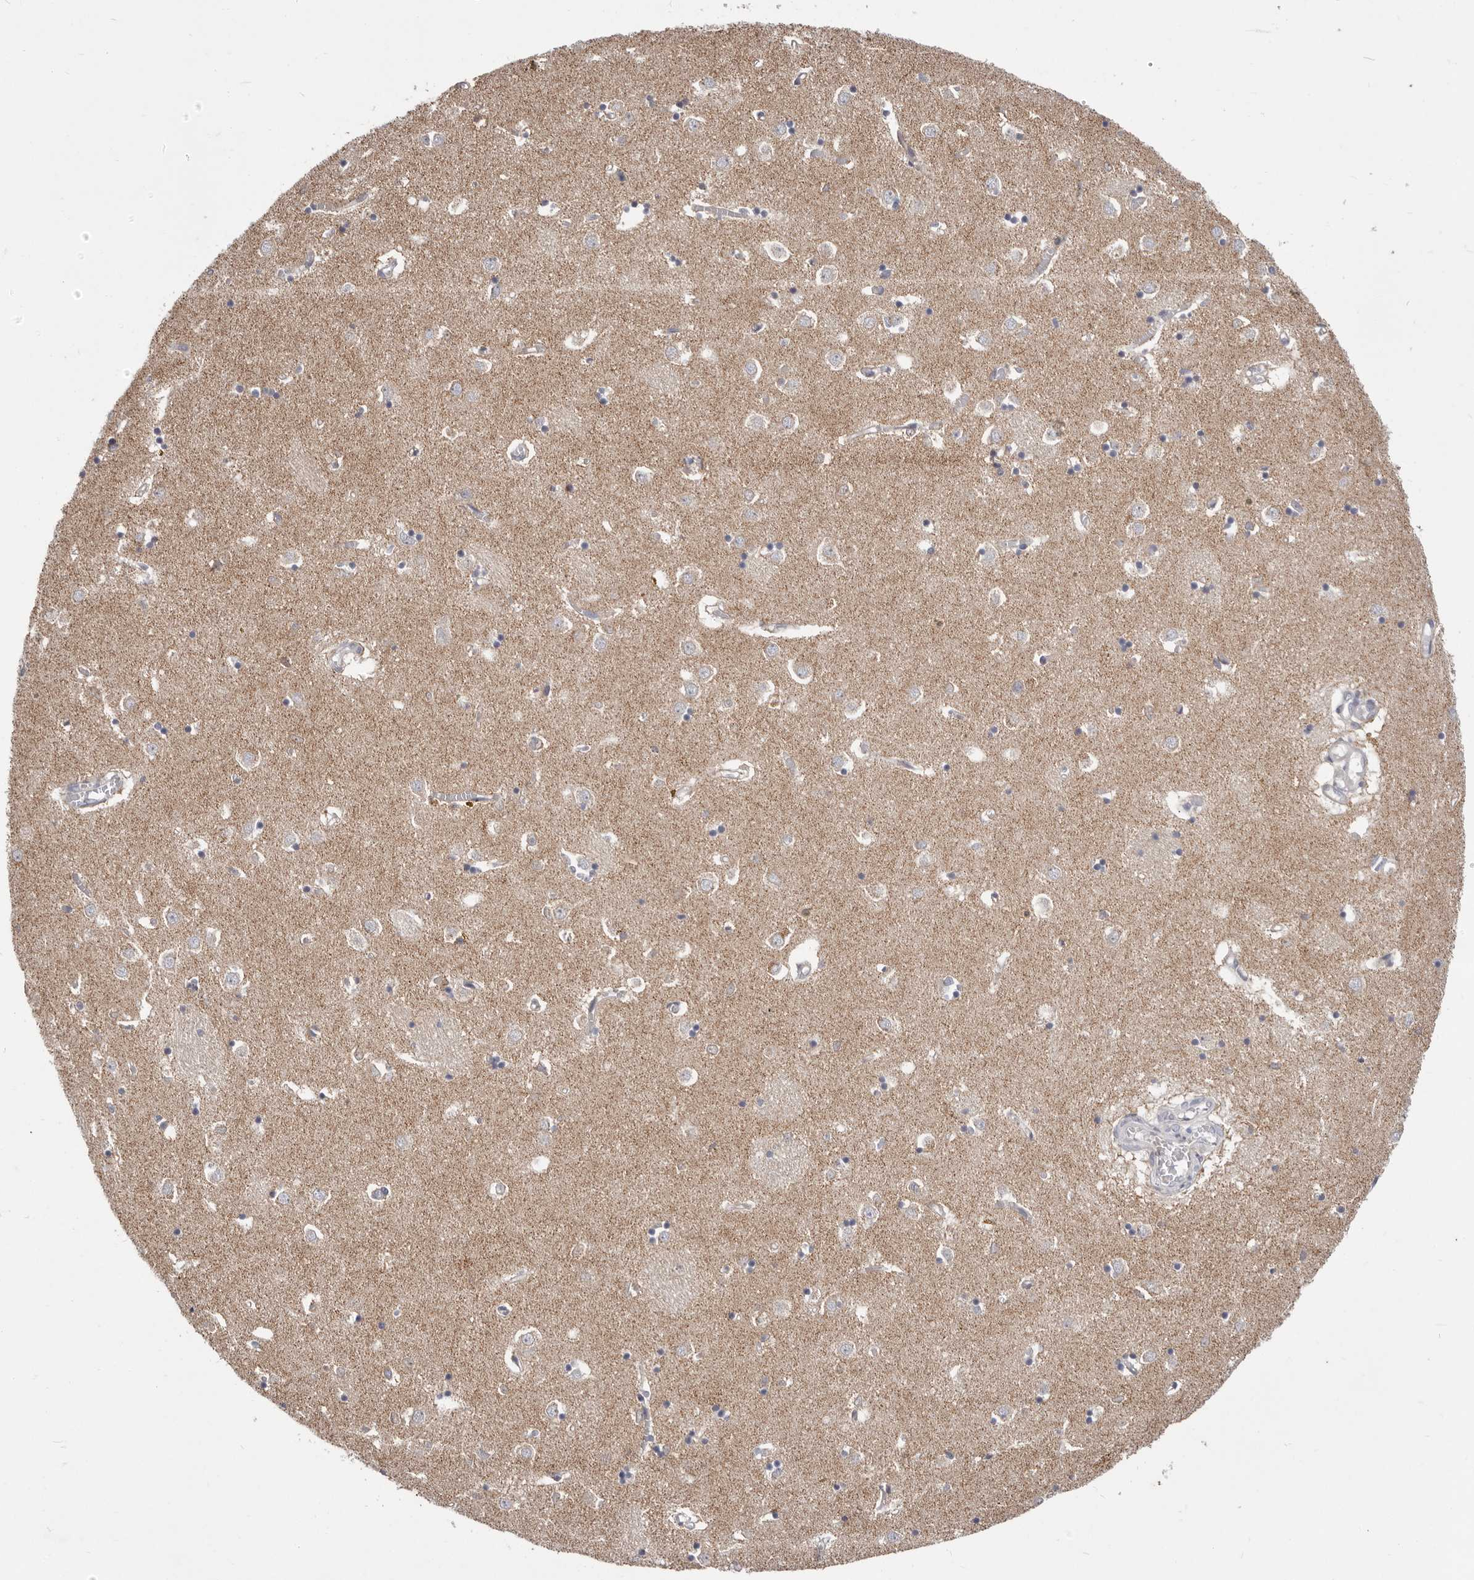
{"staining": {"intensity": "weak", "quantity": "<25%", "location": "cytoplasmic/membranous"}, "tissue": "caudate", "cell_type": "Glial cells", "image_type": "normal", "snomed": [{"axis": "morphology", "description": "Normal tissue, NOS"}, {"axis": "topography", "description": "Lateral ventricle wall"}], "caption": "DAB immunohistochemical staining of unremarkable human caudate displays no significant positivity in glial cells. (Stains: DAB IHC with hematoxylin counter stain, Microscopy: brightfield microscopy at high magnification).", "gene": "TOR3A", "patient": {"sex": "male", "age": 70}}